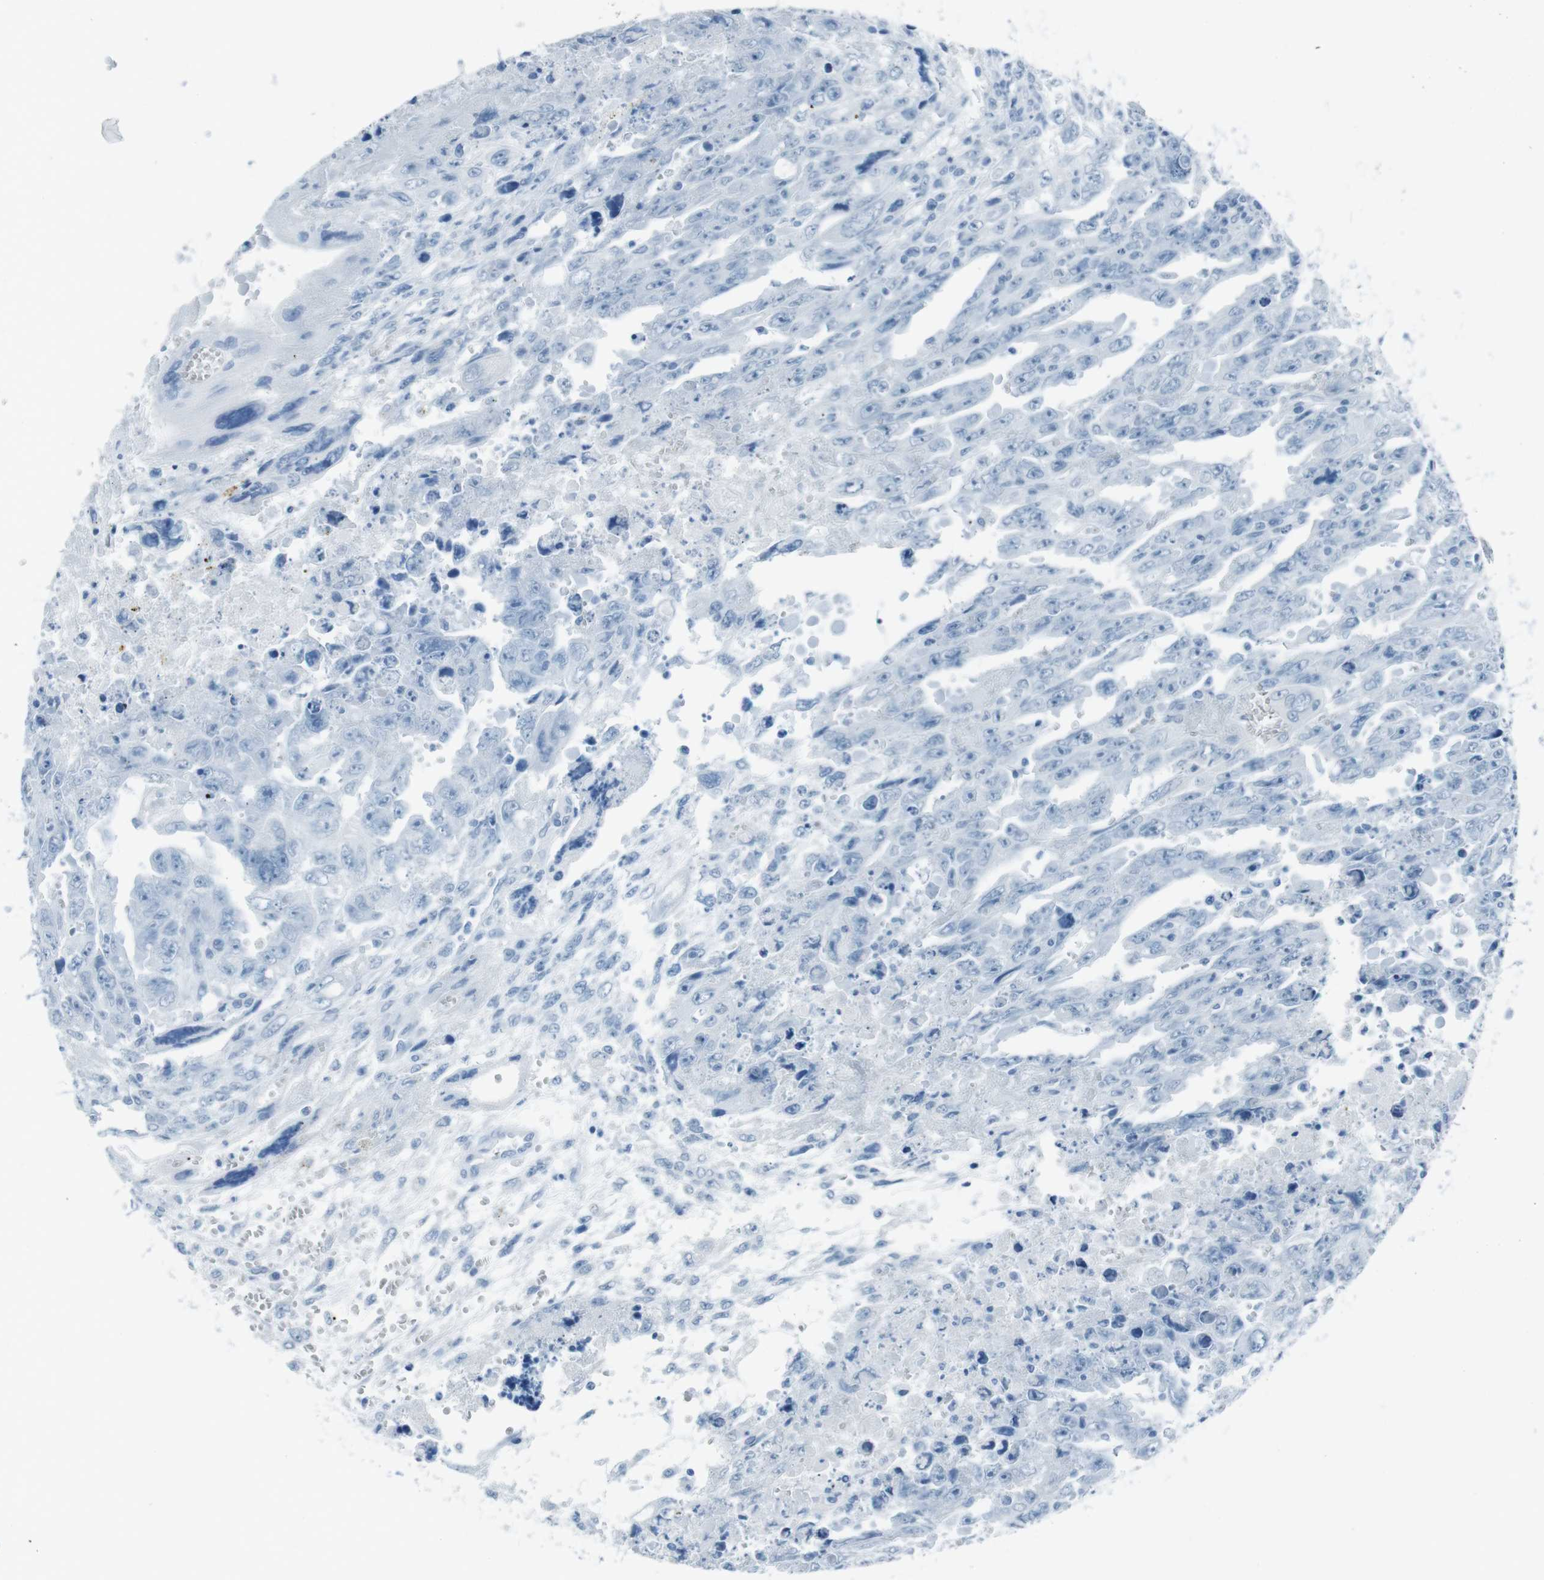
{"staining": {"intensity": "negative", "quantity": "none", "location": "none"}, "tissue": "testis cancer", "cell_type": "Tumor cells", "image_type": "cancer", "snomed": [{"axis": "morphology", "description": "Carcinoma, Embryonal, NOS"}, {"axis": "topography", "description": "Testis"}], "caption": "Testis embryonal carcinoma stained for a protein using IHC displays no staining tumor cells.", "gene": "TMEM207", "patient": {"sex": "male", "age": 28}}